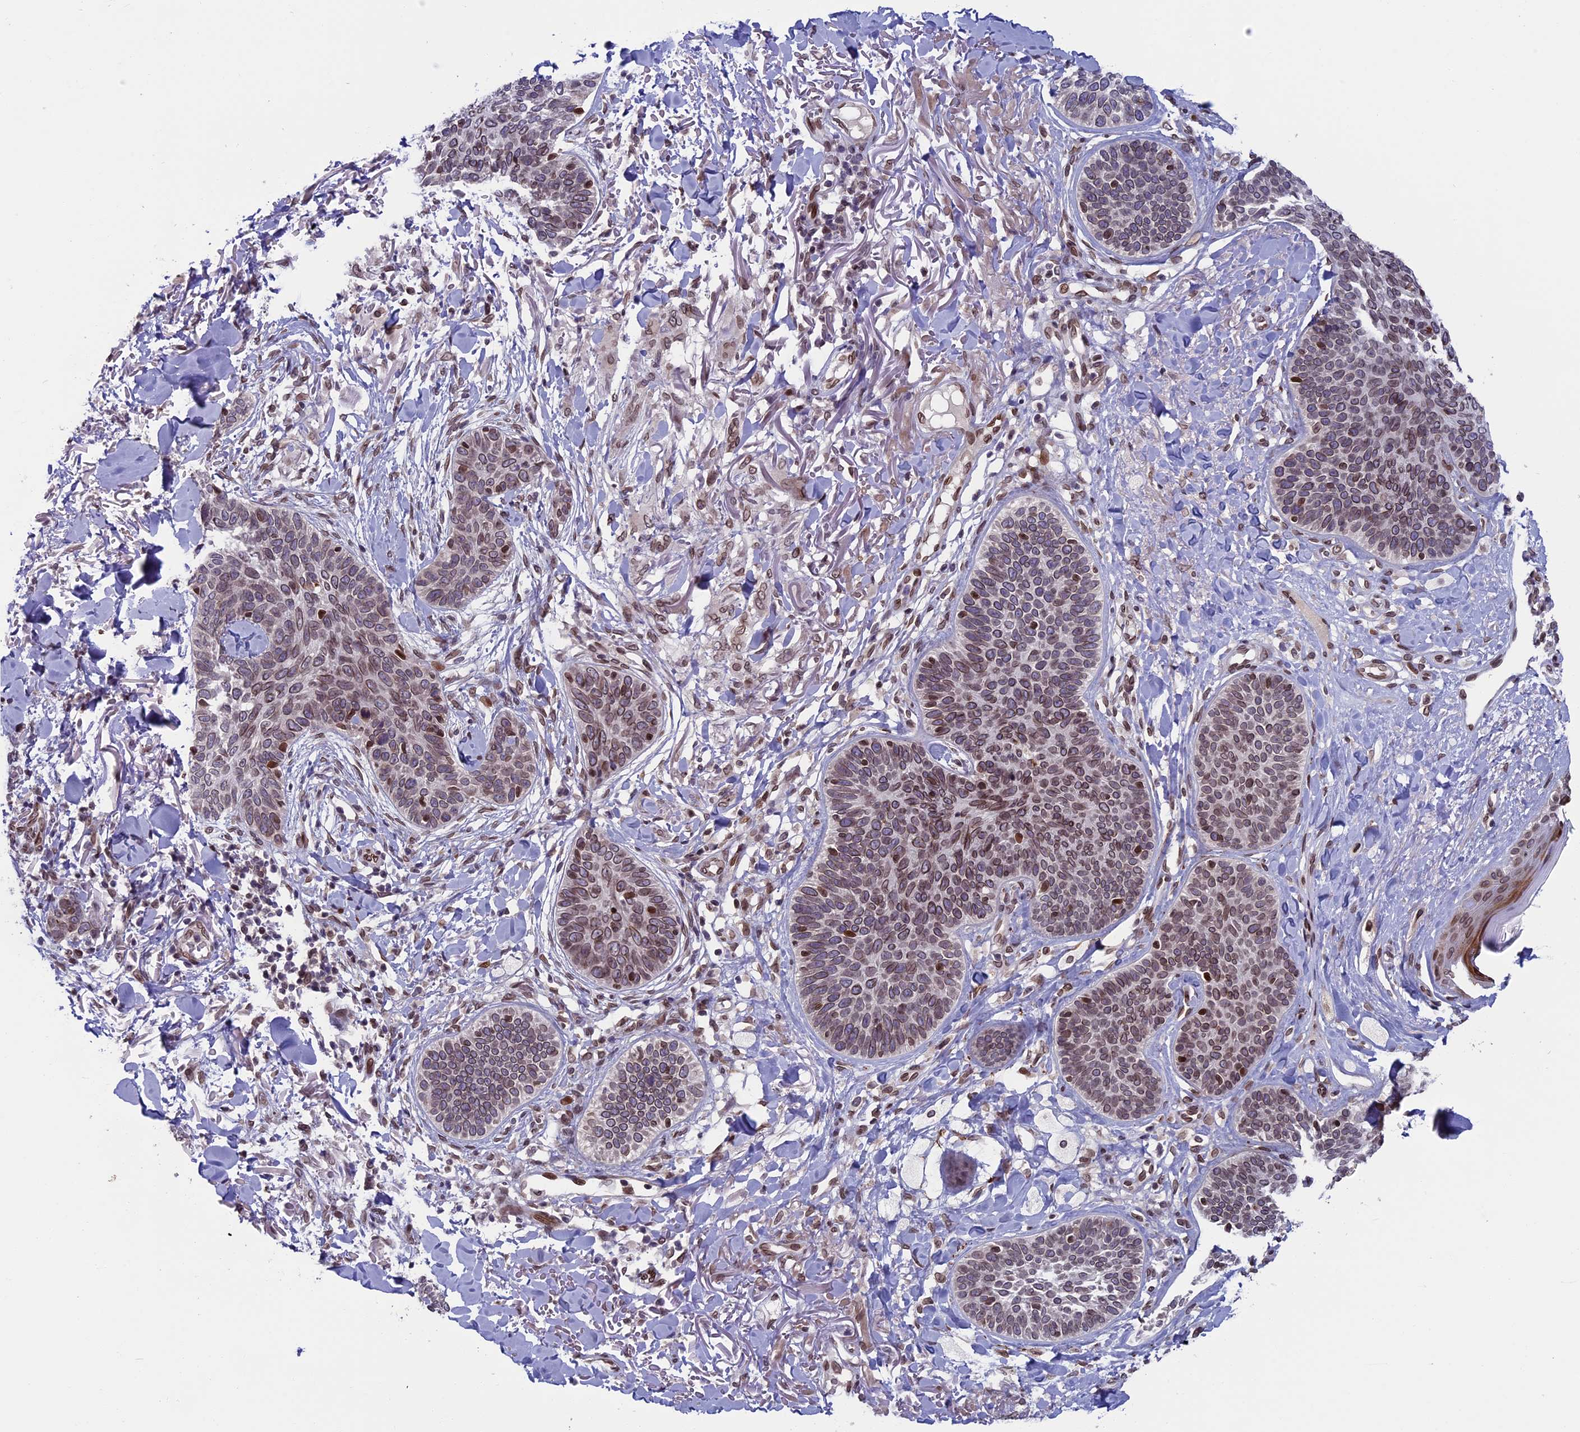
{"staining": {"intensity": "moderate", "quantity": ">75%", "location": "cytoplasmic/membranous,nuclear"}, "tissue": "skin cancer", "cell_type": "Tumor cells", "image_type": "cancer", "snomed": [{"axis": "morphology", "description": "Basal cell carcinoma"}, {"axis": "topography", "description": "Skin"}], "caption": "Skin cancer tissue displays moderate cytoplasmic/membranous and nuclear positivity in approximately >75% of tumor cells, visualized by immunohistochemistry.", "gene": "GPSM1", "patient": {"sex": "male", "age": 85}}